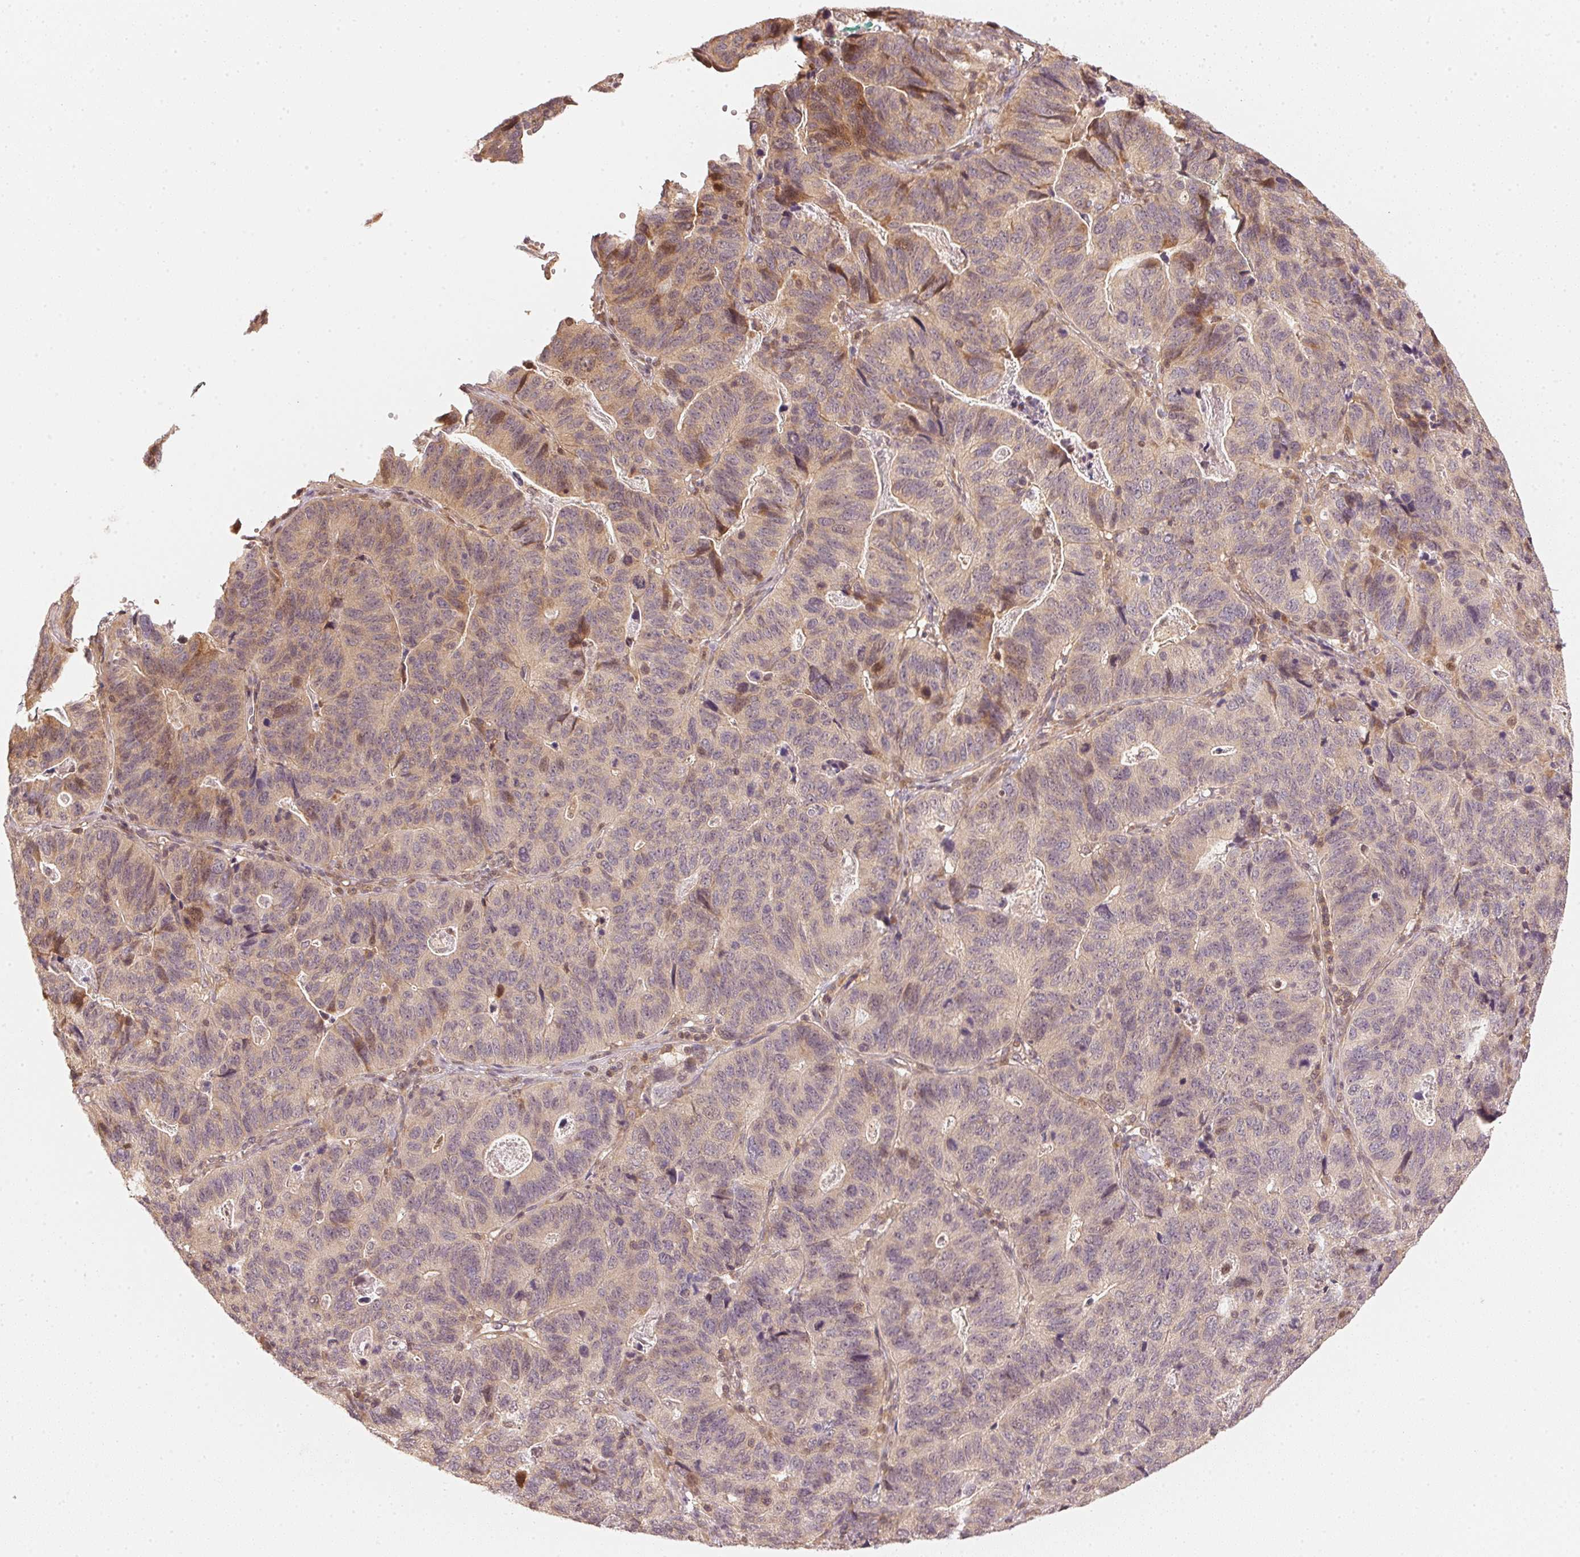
{"staining": {"intensity": "weak", "quantity": "<25%", "location": "cytoplasmic/membranous,nuclear"}, "tissue": "stomach cancer", "cell_type": "Tumor cells", "image_type": "cancer", "snomed": [{"axis": "morphology", "description": "Adenocarcinoma, NOS"}, {"axis": "topography", "description": "Stomach, upper"}], "caption": "Immunohistochemical staining of human stomach adenocarcinoma exhibits no significant expression in tumor cells.", "gene": "UBE2L3", "patient": {"sex": "female", "age": 67}}